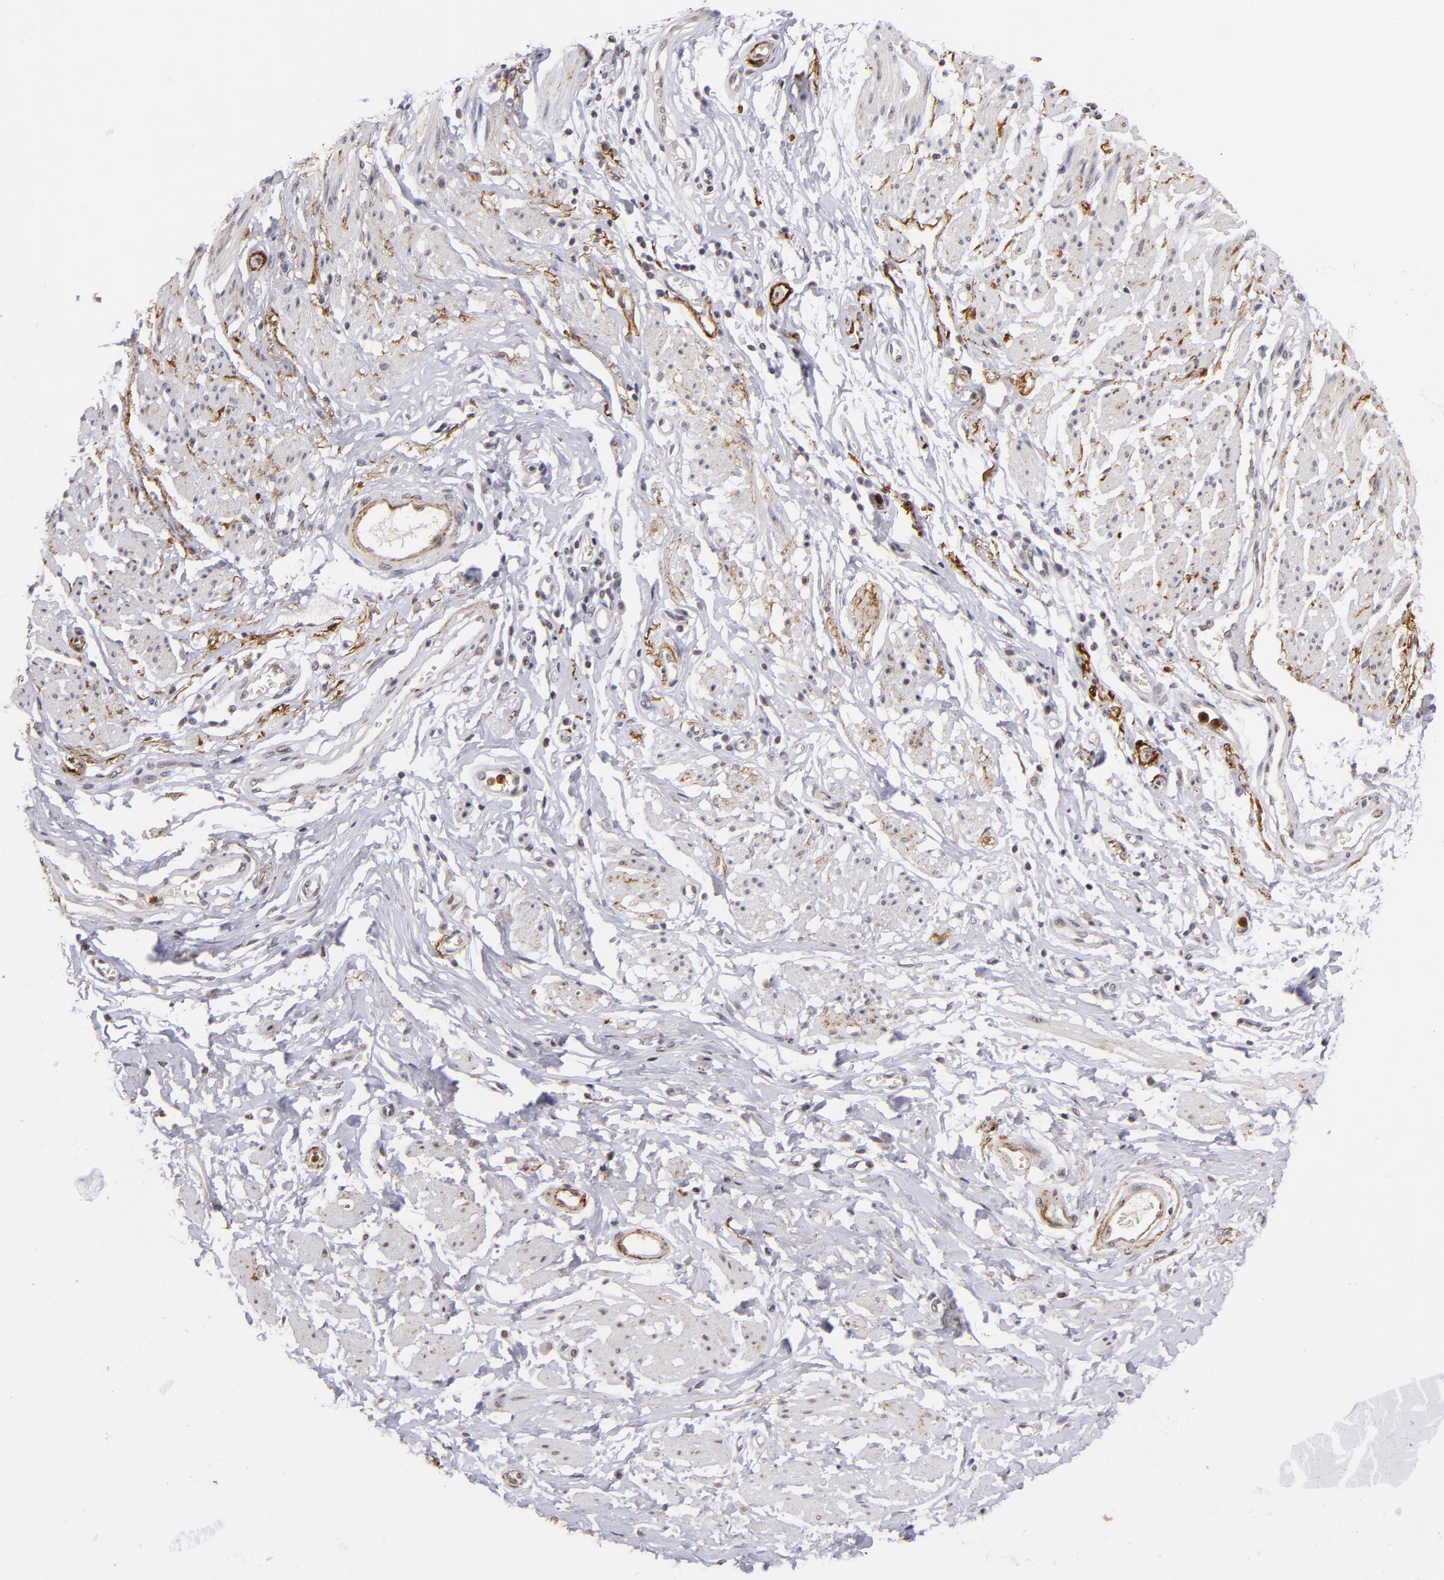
{"staining": {"intensity": "moderate", "quantity": "25%-75%", "location": "cytoplasmic/membranous,nuclear"}, "tissue": "esophagus", "cell_type": "Squamous epithelial cells", "image_type": "normal", "snomed": [{"axis": "morphology", "description": "Normal tissue, NOS"}, {"axis": "topography", "description": "Esophagus"}], "caption": "The histopathology image shows staining of unremarkable esophagus, revealing moderate cytoplasmic/membranous,nuclear protein staining (brown color) within squamous epithelial cells. Nuclei are stained in blue.", "gene": "RXRG", "patient": {"sex": "male", "age": 70}}